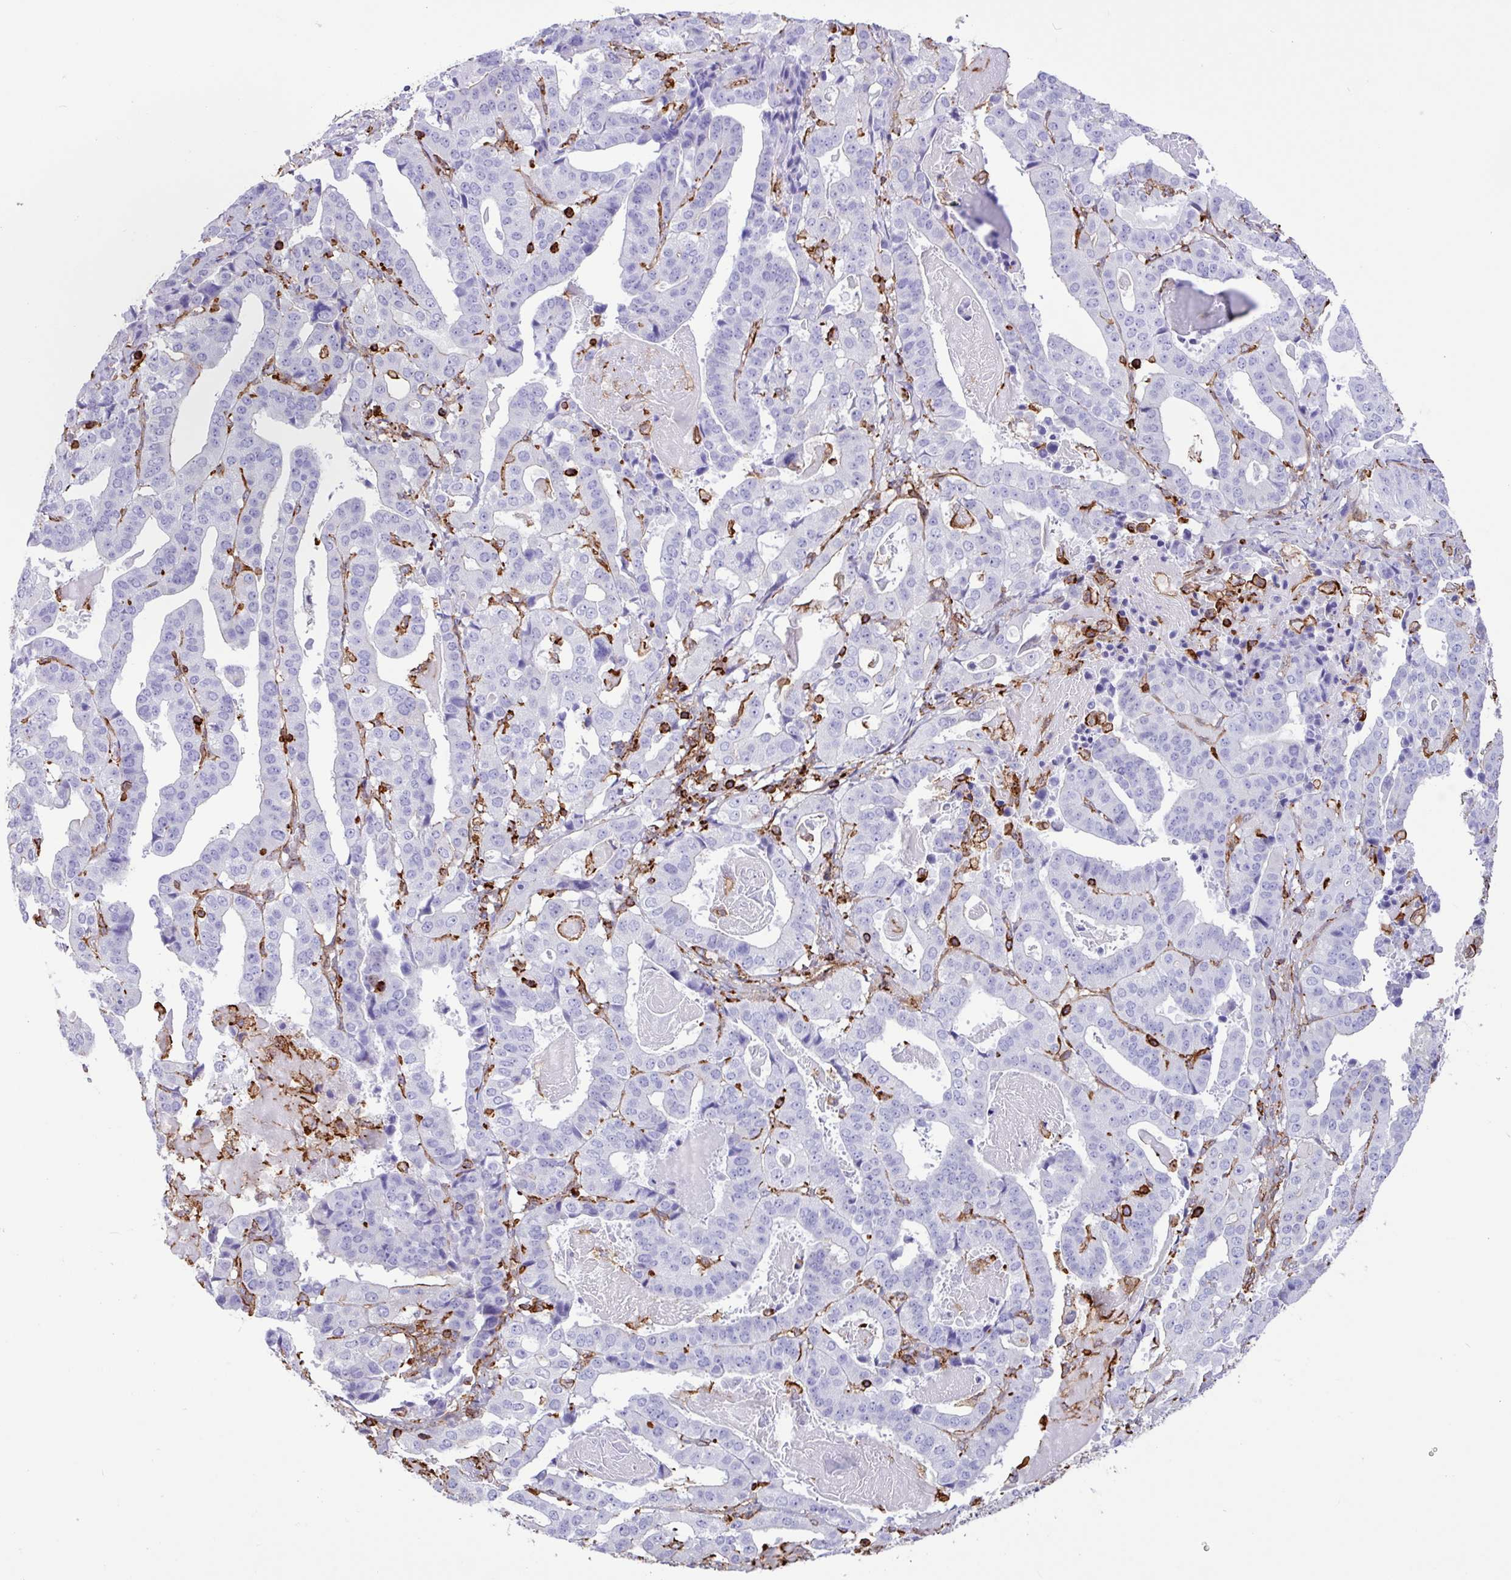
{"staining": {"intensity": "negative", "quantity": "none", "location": "none"}, "tissue": "stomach cancer", "cell_type": "Tumor cells", "image_type": "cancer", "snomed": [{"axis": "morphology", "description": "Adenocarcinoma, NOS"}, {"axis": "topography", "description": "Stomach"}], "caption": "Stomach adenocarcinoma was stained to show a protein in brown. There is no significant positivity in tumor cells. (DAB (3,3'-diaminobenzidine) immunohistochemistry, high magnification).", "gene": "PPP1R18", "patient": {"sex": "male", "age": 48}}